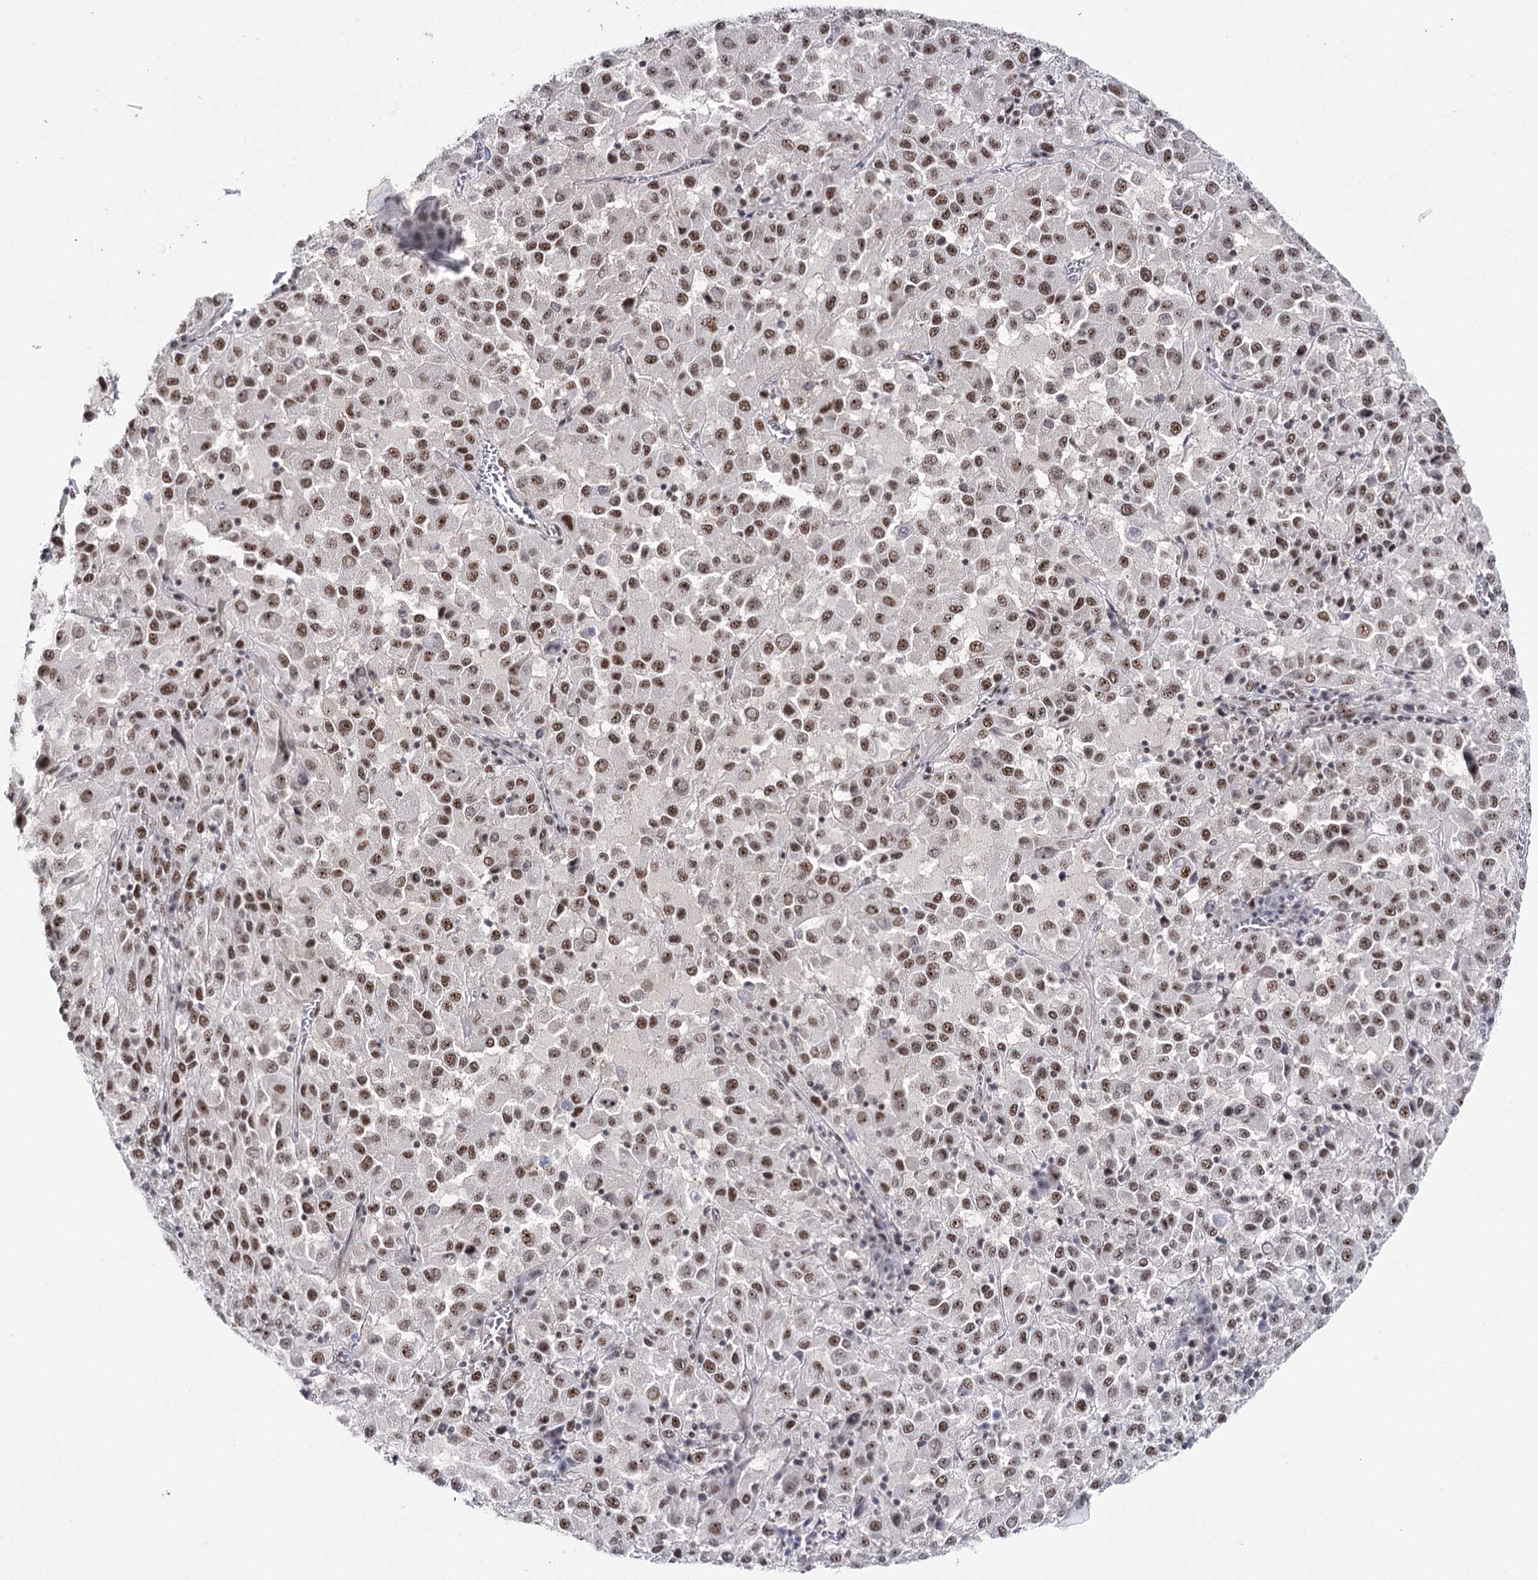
{"staining": {"intensity": "strong", "quantity": ">75%", "location": "nuclear"}, "tissue": "melanoma", "cell_type": "Tumor cells", "image_type": "cancer", "snomed": [{"axis": "morphology", "description": "Malignant melanoma, Metastatic site"}, {"axis": "topography", "description": "Lung"}], "caption": "The histopathology image exhibits staining of melanoma, revealing strong nuclear protein positivity (brown color) within tumor cells.", "gene": "SCAF8", "patient": {"sex": "male", "age": 64}}